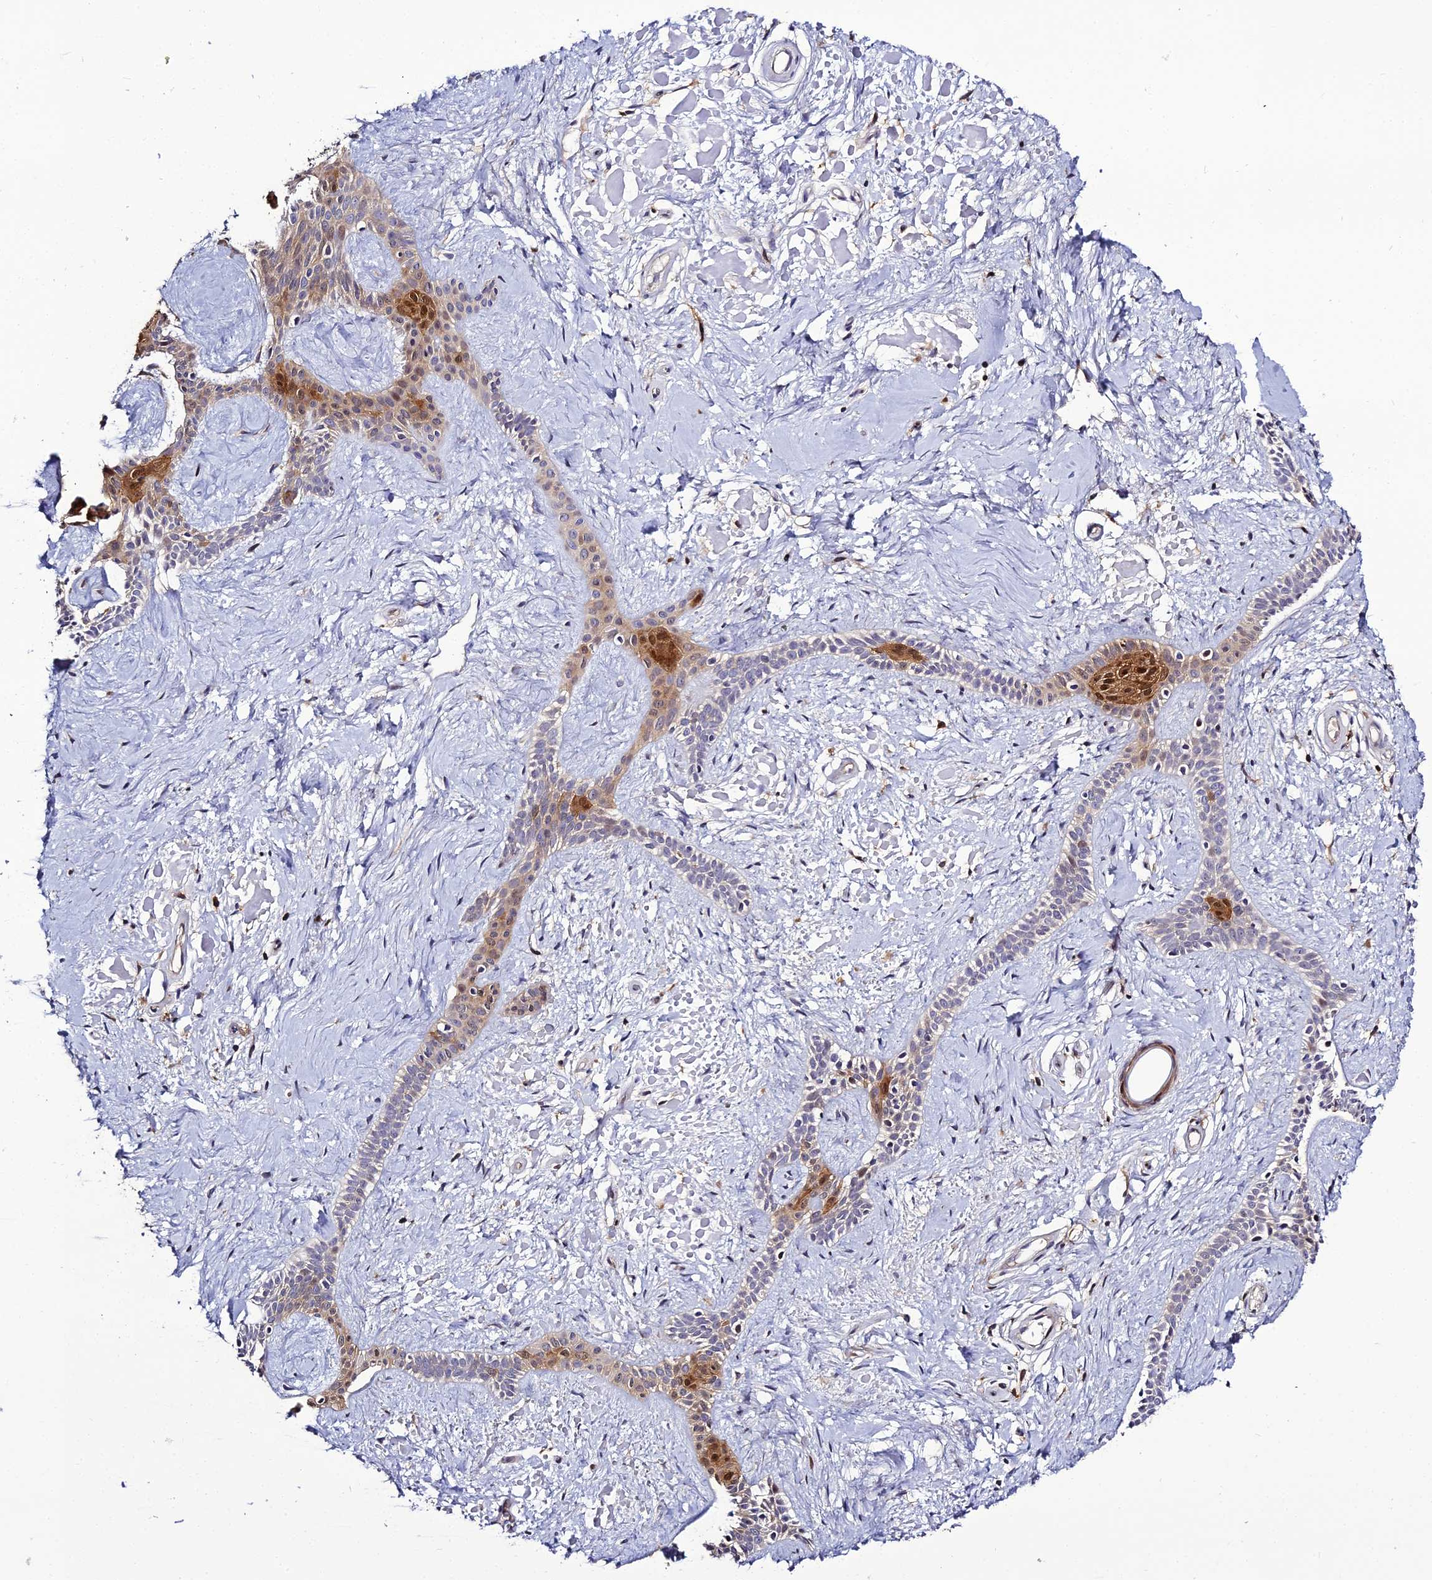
{"staining": {"intensity": "moderate", "quantity": "25%-75%", "location": "cytoplasmic/membranous"}, "tissue": "skin cancer", "cell_type": "Tumor cells", "image_type": "cancer", "snomed": [{"axis": "morphology", "description": "Basal cell carcinoma"}, {"axis": "topography", "description": "Skin"}], "caption": "This histopathology image exhibits skin basal cell carcinoma stained with immunohistochemistry (IHC) to label a protein in brown. The cytoplasmic/membranous of tumor cells show moderate positivity for the protein. Nuclei are counter-stained blue.", "gene": "IL4I1", "patient": {"sex": "male", "age": 78}}